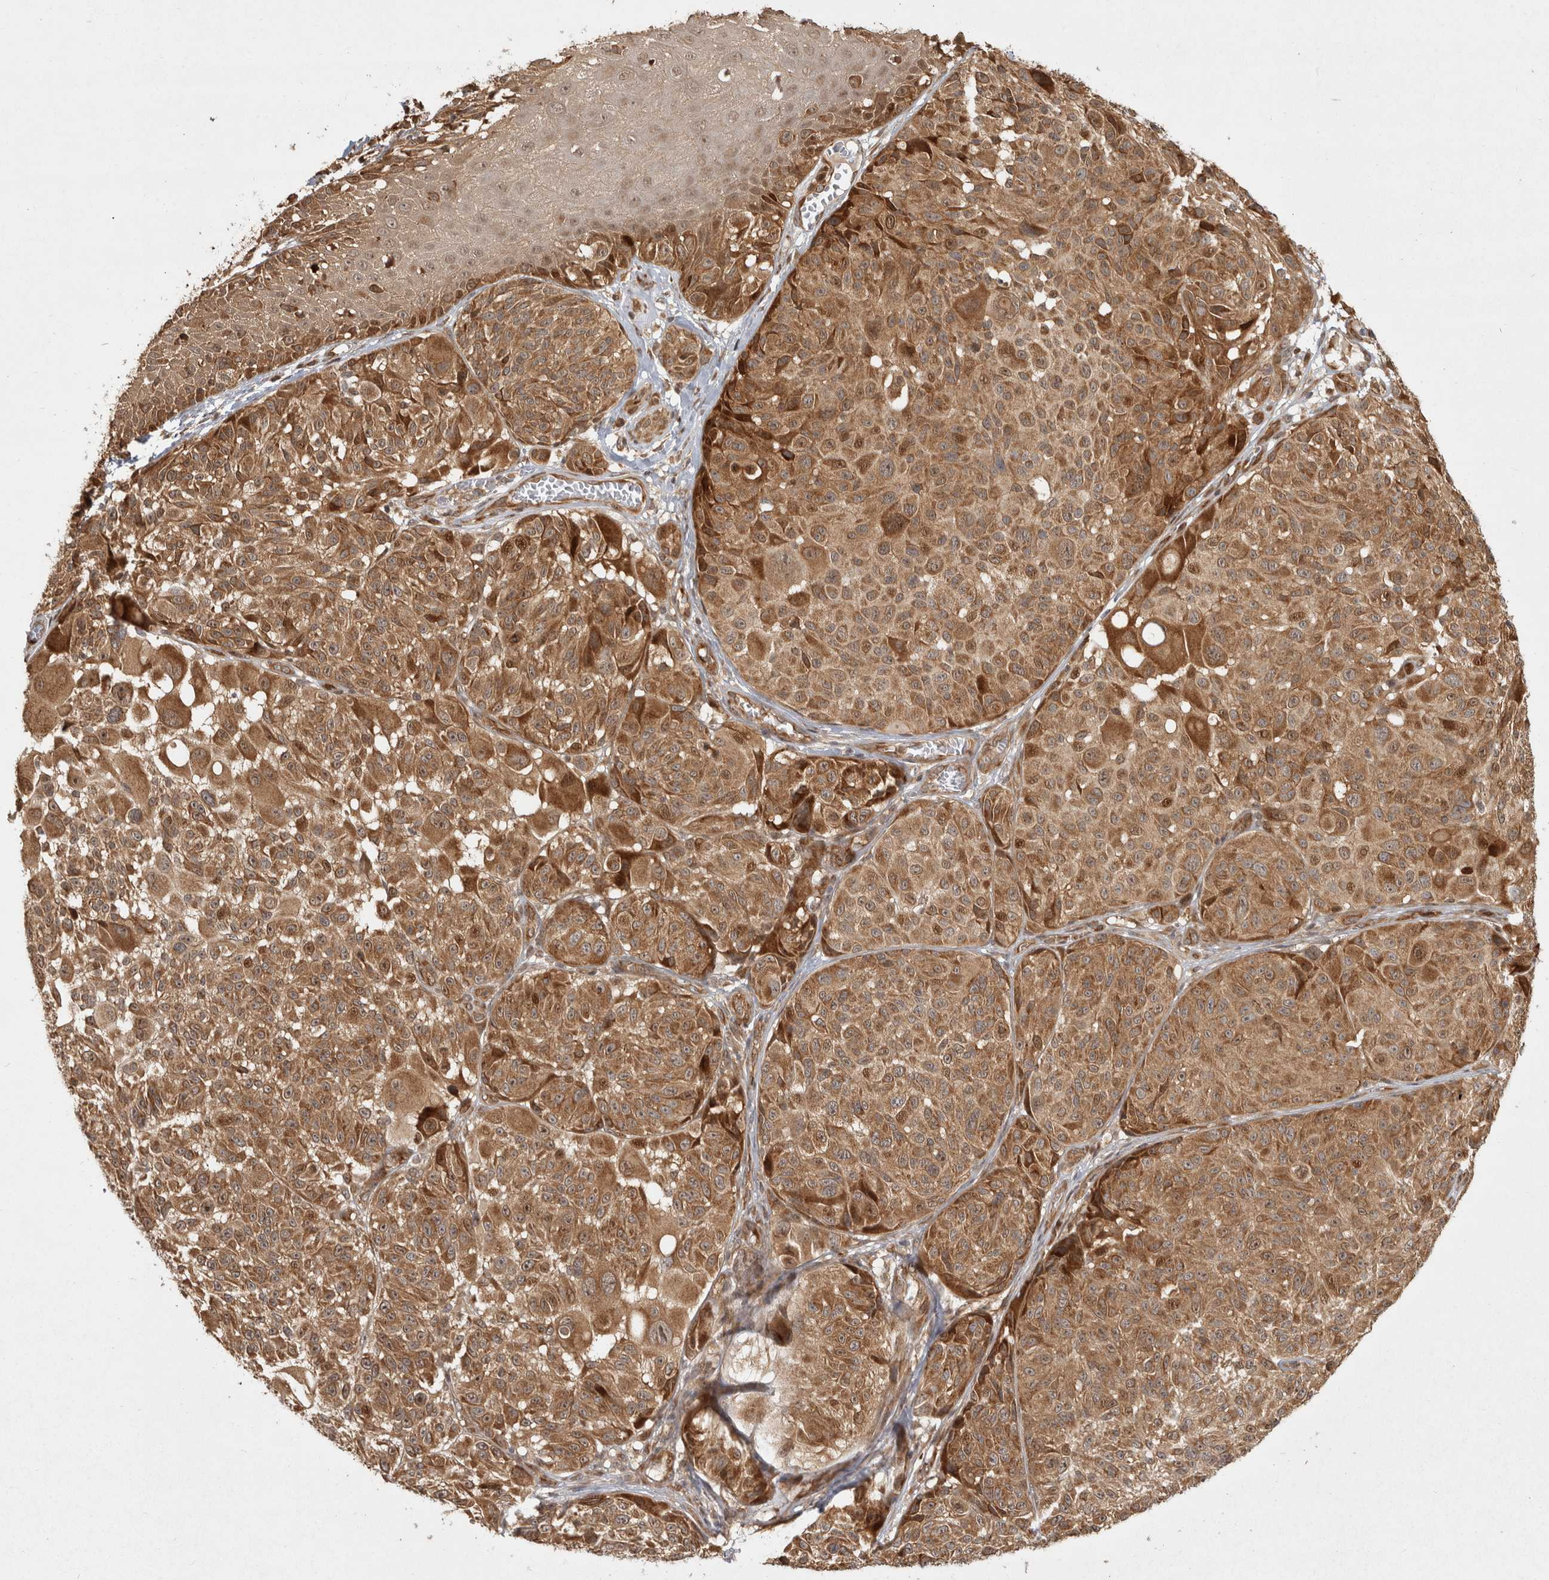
{"staining": {"intensity": "moderate", "quantity": ">75%", "location": "cytoplasmic/membranous"}, "tissue": "melanoma", "cell_type": "Tumor cells", "image_type": "cancer", "snomed": [{"axis": "morphology", "description": "Malignant melanoma, NOS"}, {"axis": "topography", "description": "Skin"}], "caption": "This is a micrograph of immunohistochemistry staining of melanoma, which shows moderate expression in the cytoplasmic/membranous of tumor cells.", "gene": "CAMSAP2", "patient": {"sex": "male", "age": 83}}